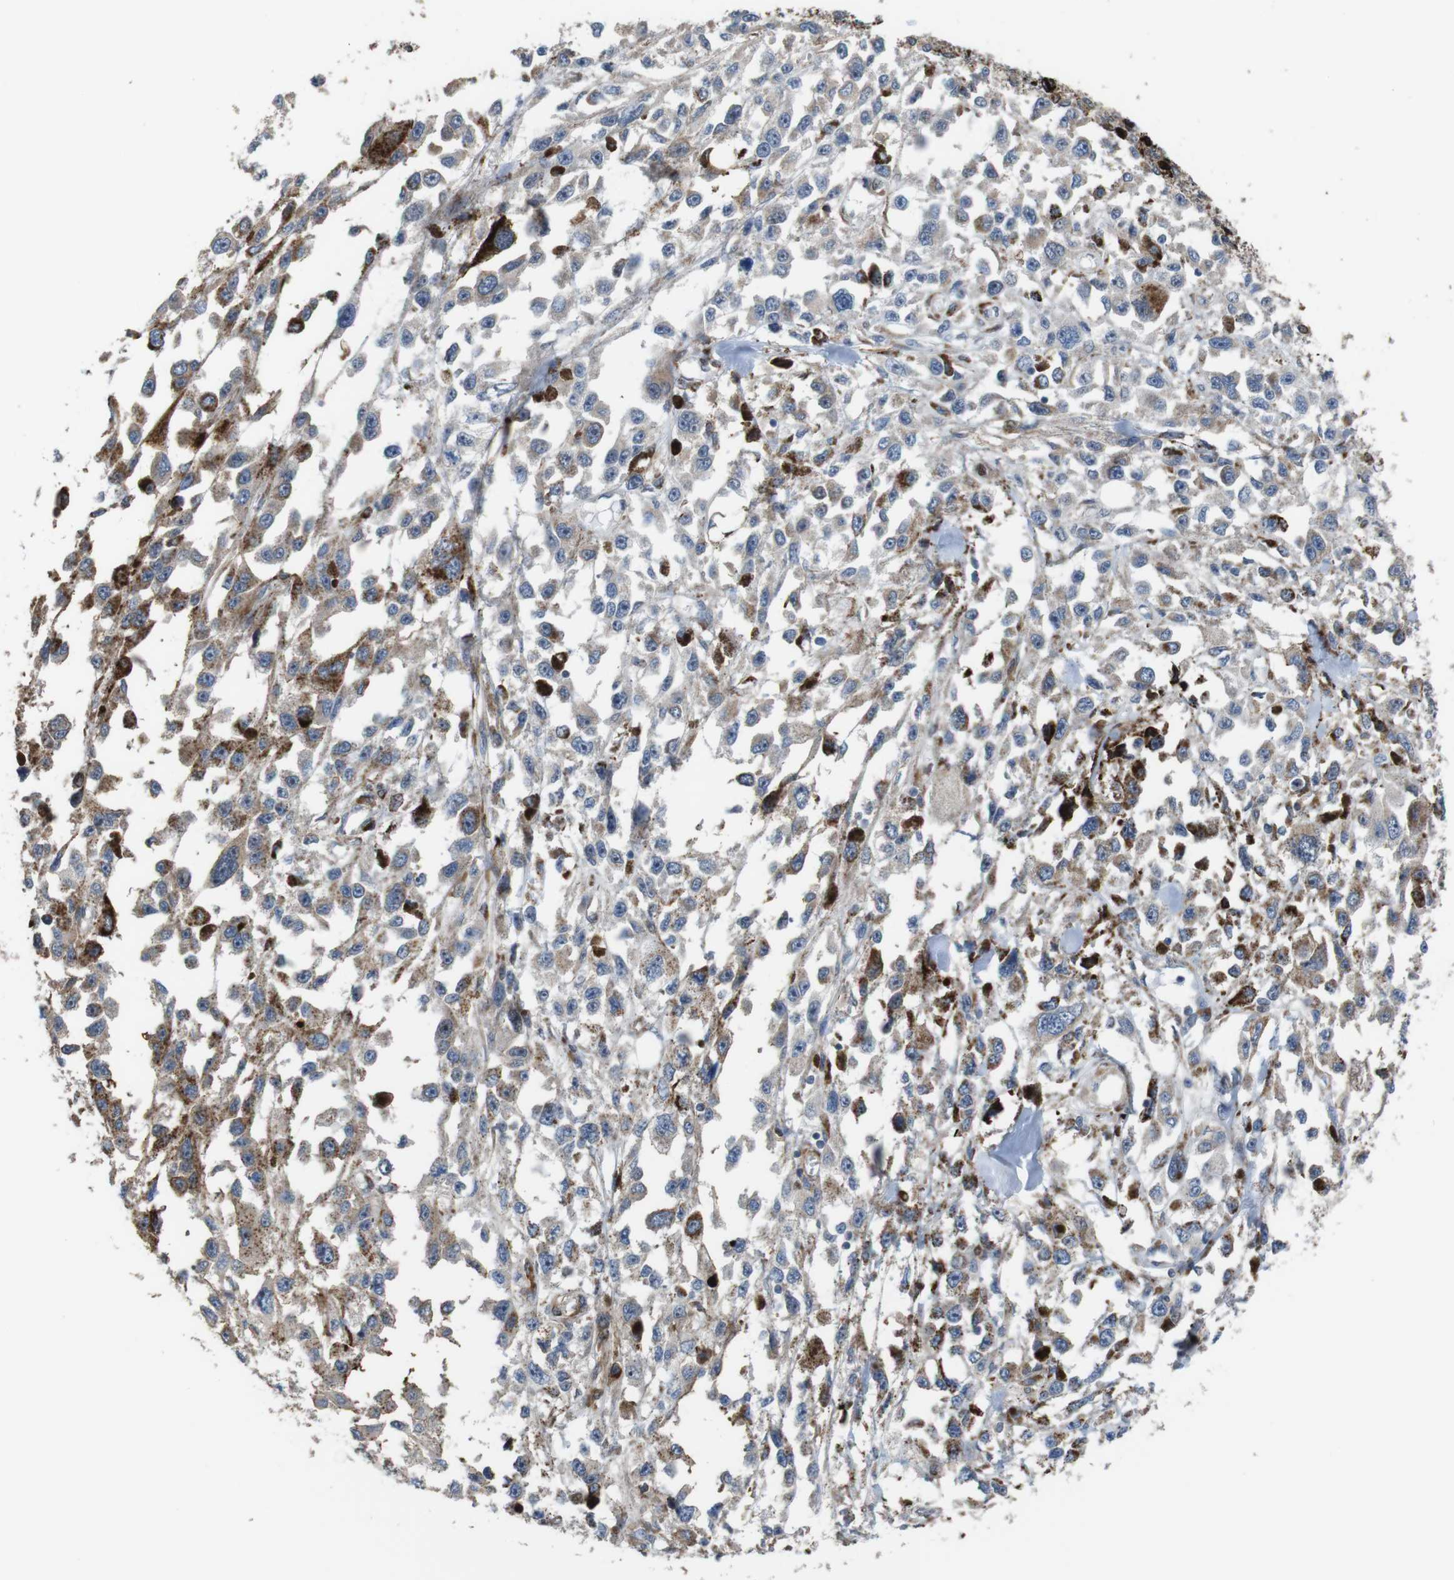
{"staining": {"intensity": "moderate", "quantity": ">75%", "location": "cytoplasmic/membranous"}, "tissue": "melanoma", "cell_type": "Tumor cells", "image_type": "cancer", "snomed": [{"axis": "morphology", "description": "Malignant melanoma, Metastatic site"}, {"axis": "topography", "description": "Lymph node"}], "caption": "Protein expression analysis of human malignant melanoma (metastatic site) reveals moderate cytoplasmic/membranous staining in about >75% of tumor cells. The protein of interest is stained brown, and the nuclei are stained in blue (DAB IHC with brightfield microscopy, high magnification).", "gene": "PCOLCE2", "patient": {"sex": "male", "age": 59}}